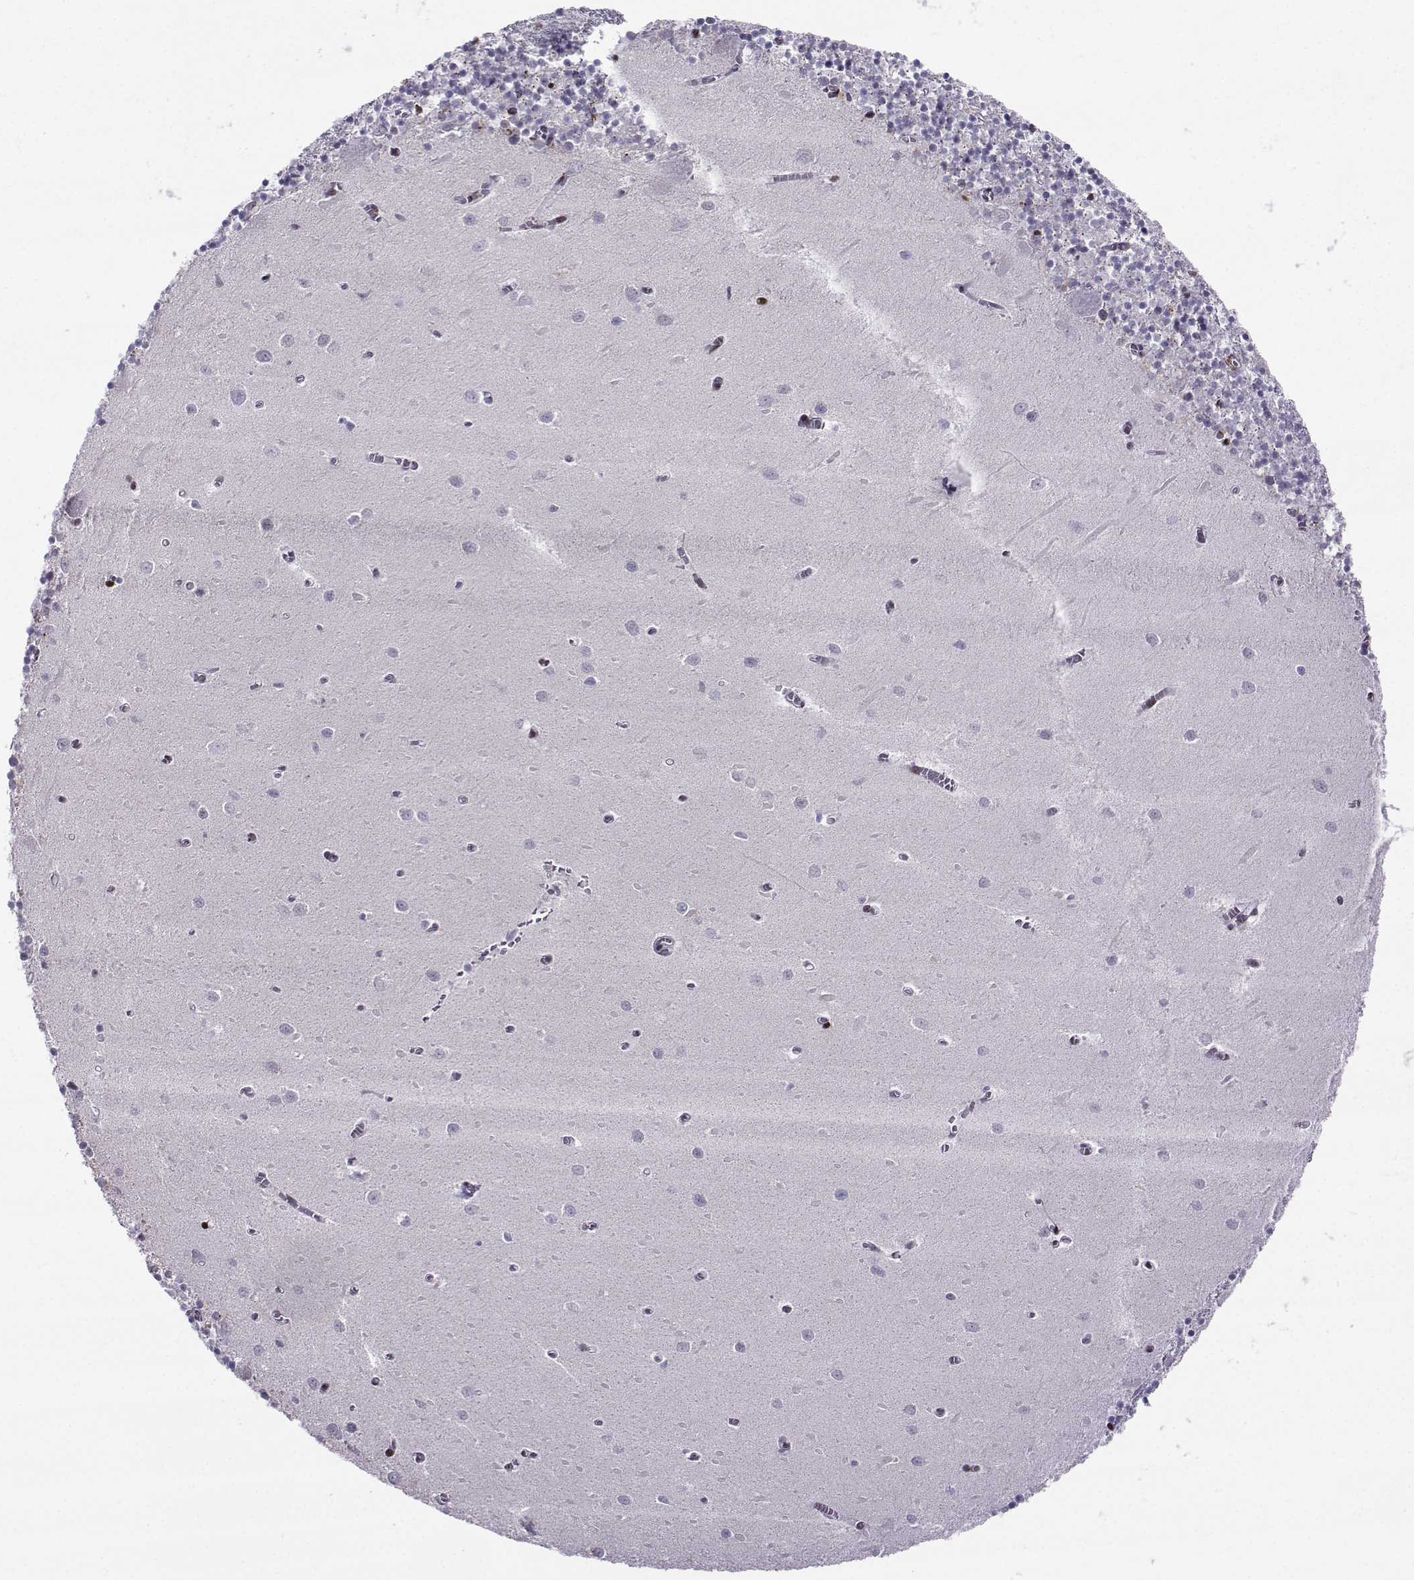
{"staining": {"intensity": "strong", "quantity": "<25%", "location": "nuclear"}, "tissue": "cerebellum", "cell_type": "Cells in granular layer", "image_type": "normal", "snomed": [{"axis": "morphology", "description": "Normal tissue, NOS"}, {"axis": "topography", "description": "Cerebellum"}], "caption": "Cerebellum stained with DAB immunohistochemistry (IHC) shows medium levels of strong nuclear positivity in approximately <25% of cells in granular layer. (DAB IHC, brown staining for protein, blue staining for nuclei).", "gene": "ZNF19", "patient": {"sex": "female", "age": 64}}